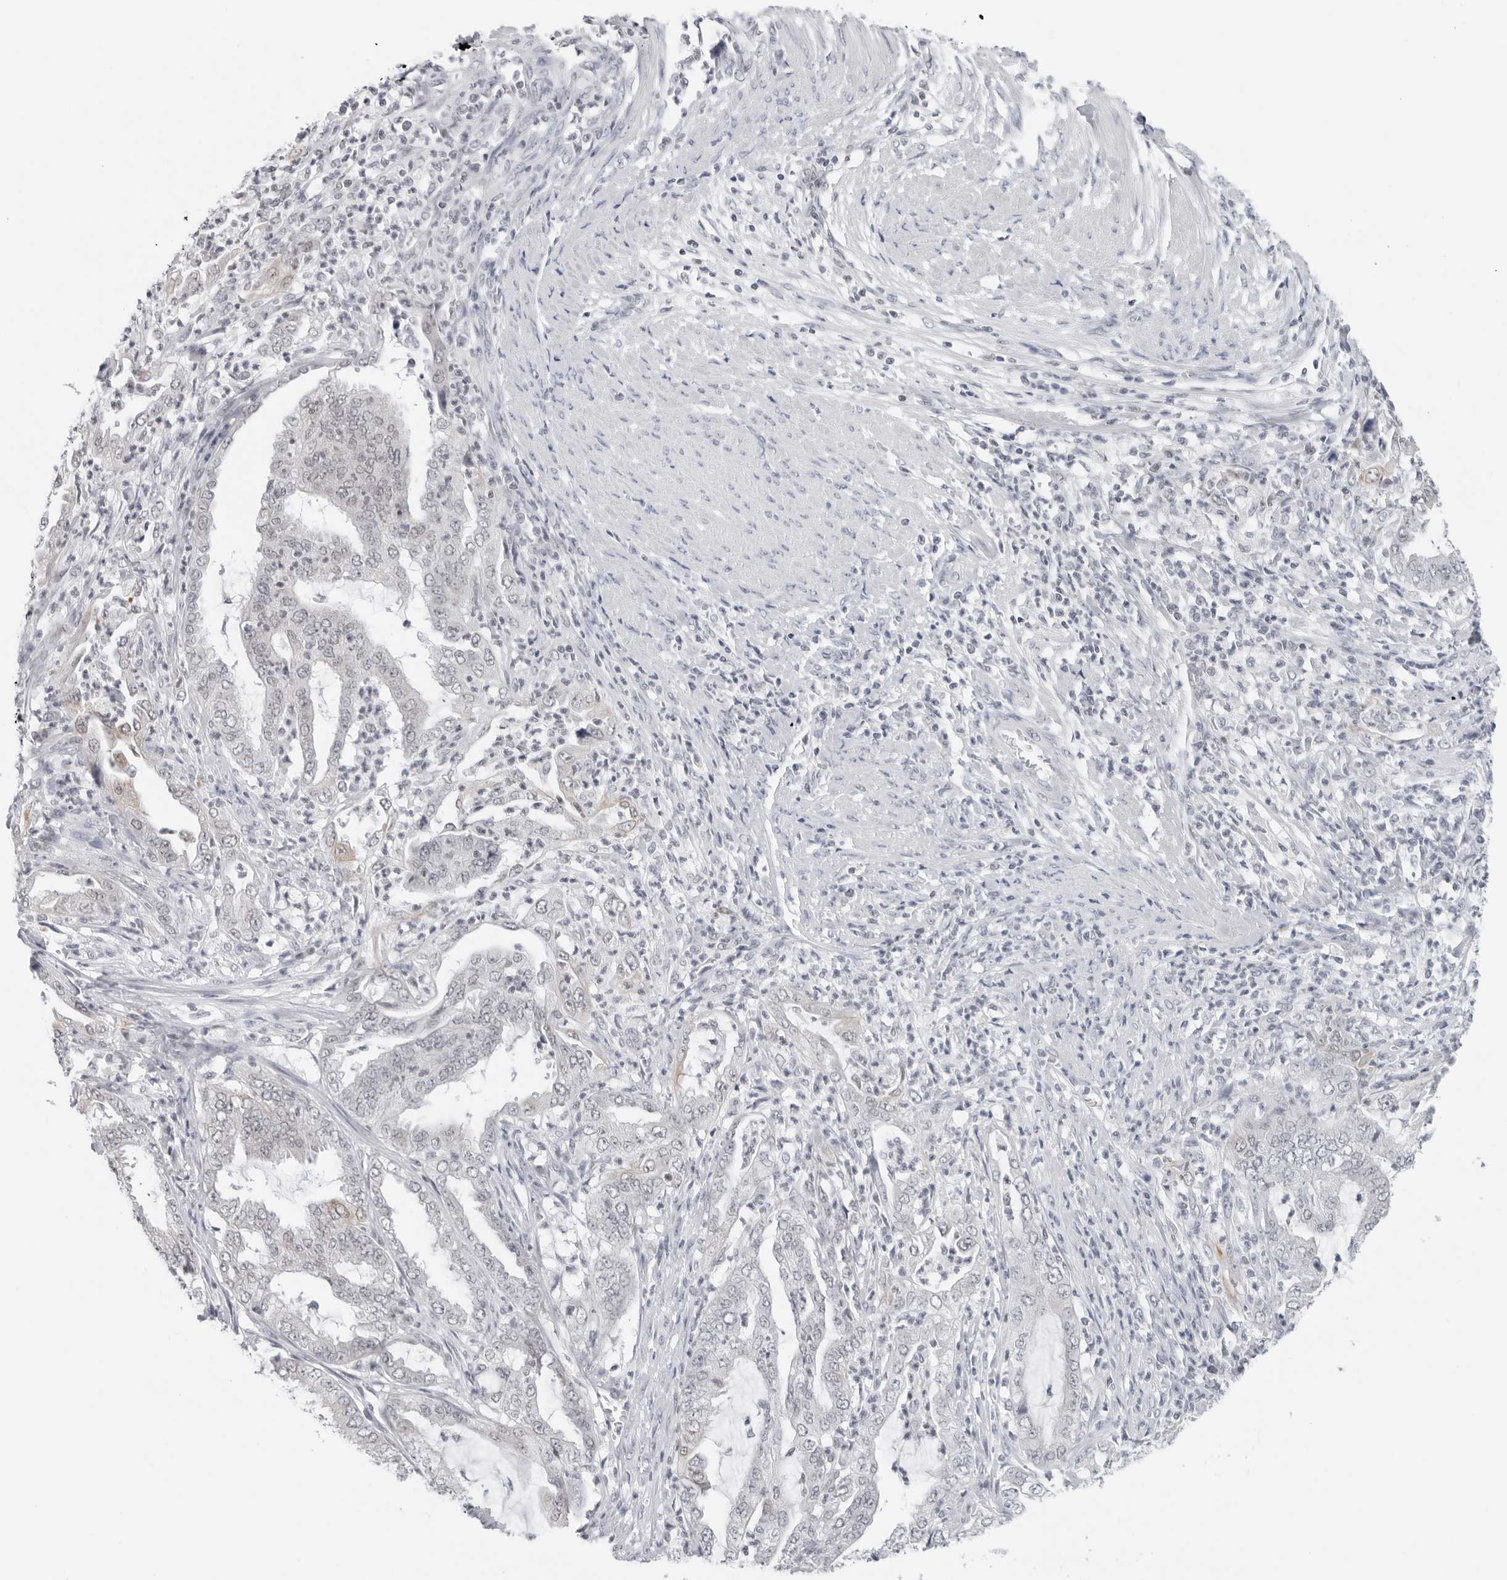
{"staining": {"intensity": "negative", "quantity": "none", "location": "none"}, "tissue": "endometrial cancer", "cell_type": "Tumor cells", "image_type": "cancer", "snomed": [{"axis": "morphology", "description": "Adenocarcinoma, NOS"}, {"axis": "topography", "description": "Endometrium"}], "caption": "Immunohistochemistry micrograph of adenocarcinoma (endometrial) stained for a protein (brown), which exhibits no staining in tumor cells.", "gene": "FLG2", "patient": {"sex": "female", "age": 51}}